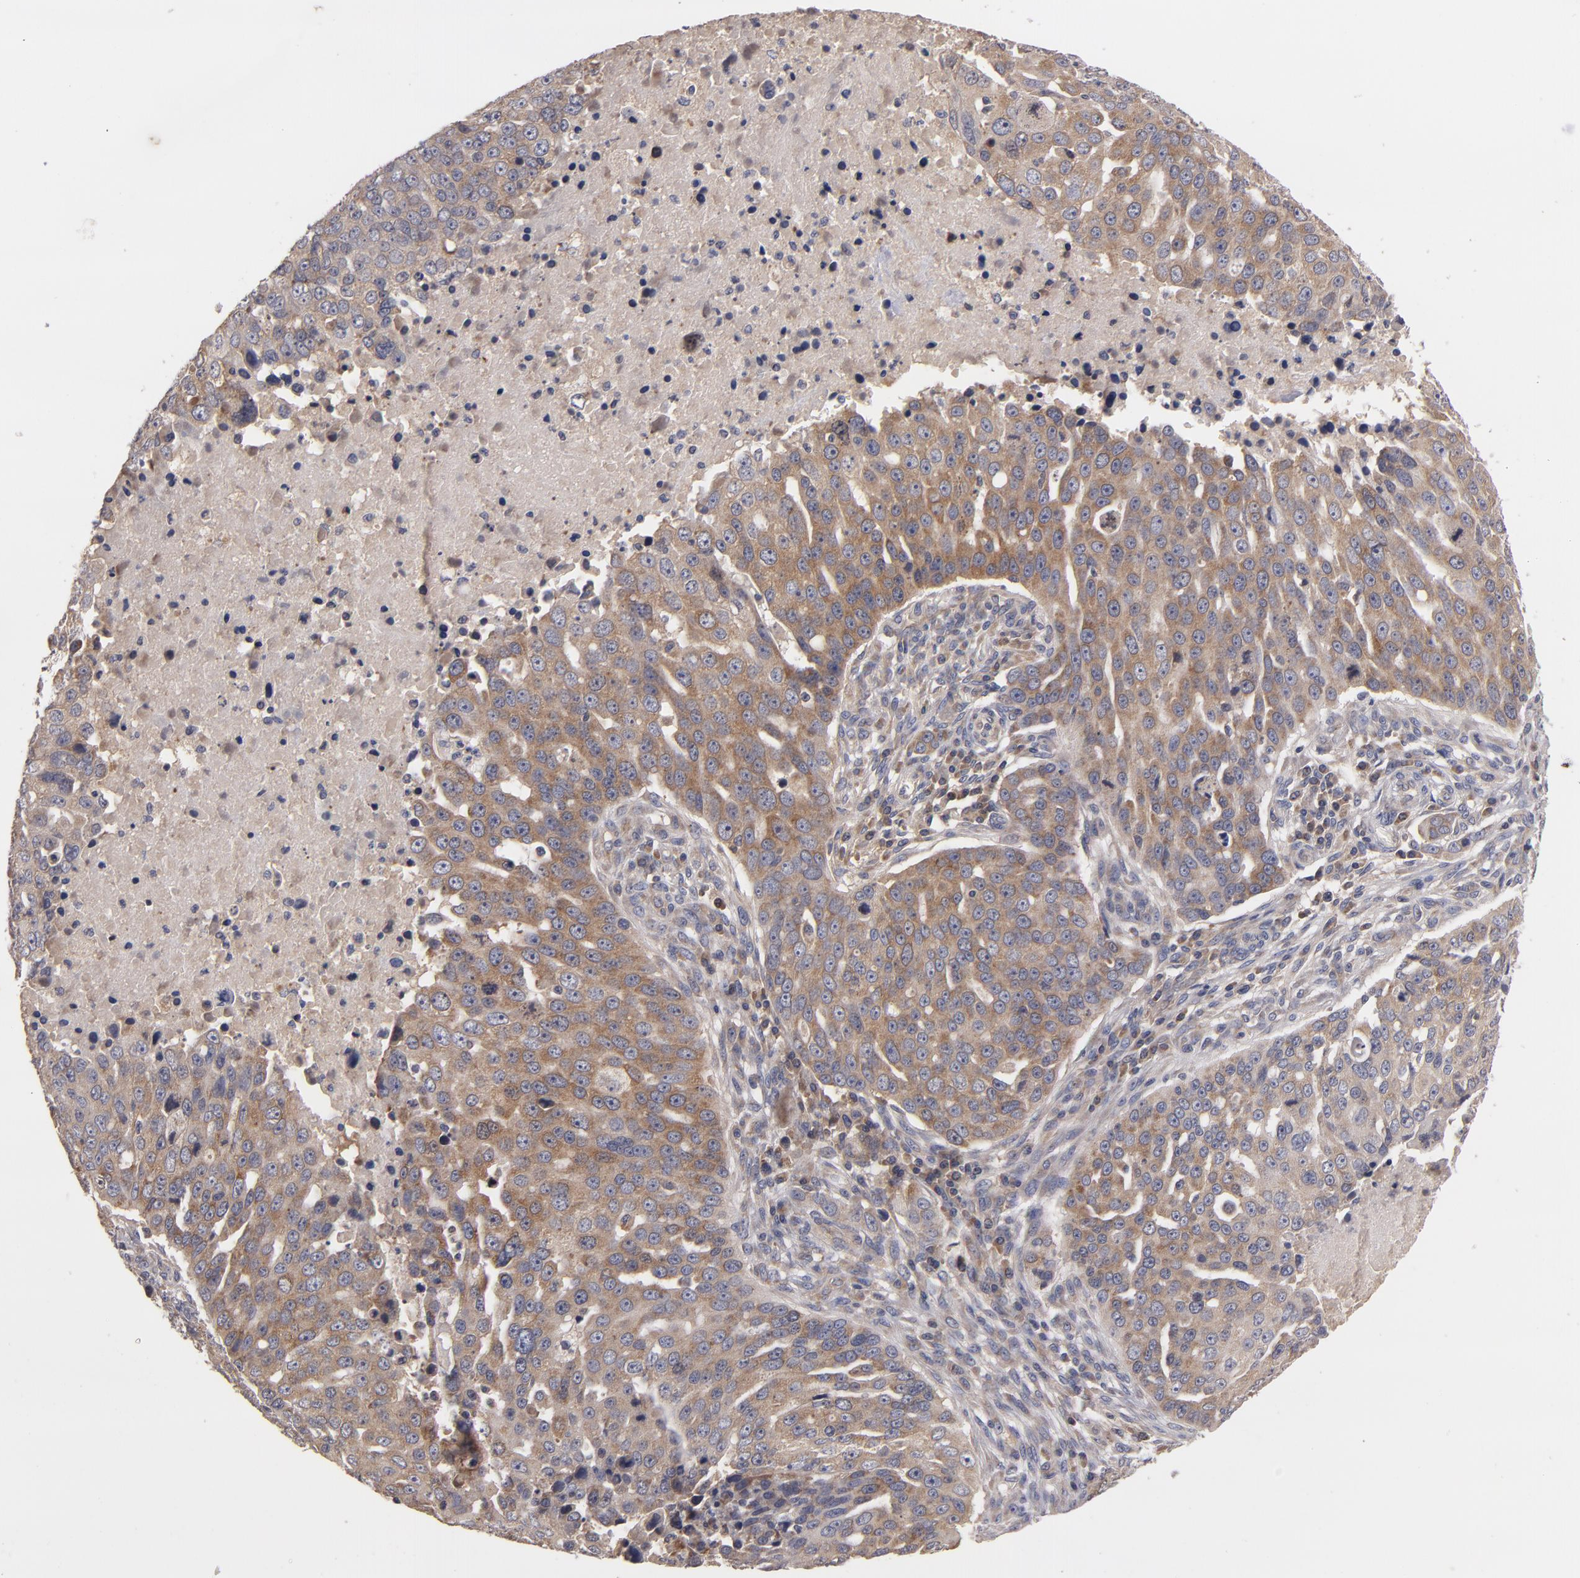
{"staining": {"intensity": "moderate", "quantity": "25%-75%", "location": "cytoplasmic/membranous"}, "tissue": "ovarian cancer", "cell_type": "Tumor cells", "image_type": "cancer", "snomed": [{"axis": "morphology", "description": "Carcinoma, endometroid"}, {"axis": "topography", "description": "Ovary"}], "caption": "A brown stain highlights moderate cytoplasmic/membranous positivity of a protein in ovarian cancer tumor cells. Using DAB (brown) and hematoxylin (blue) stains, captured at high magnification using brightfield microscopy.", "gene": "UPF3B", "patient": {"sex": "female", "age": 75}}